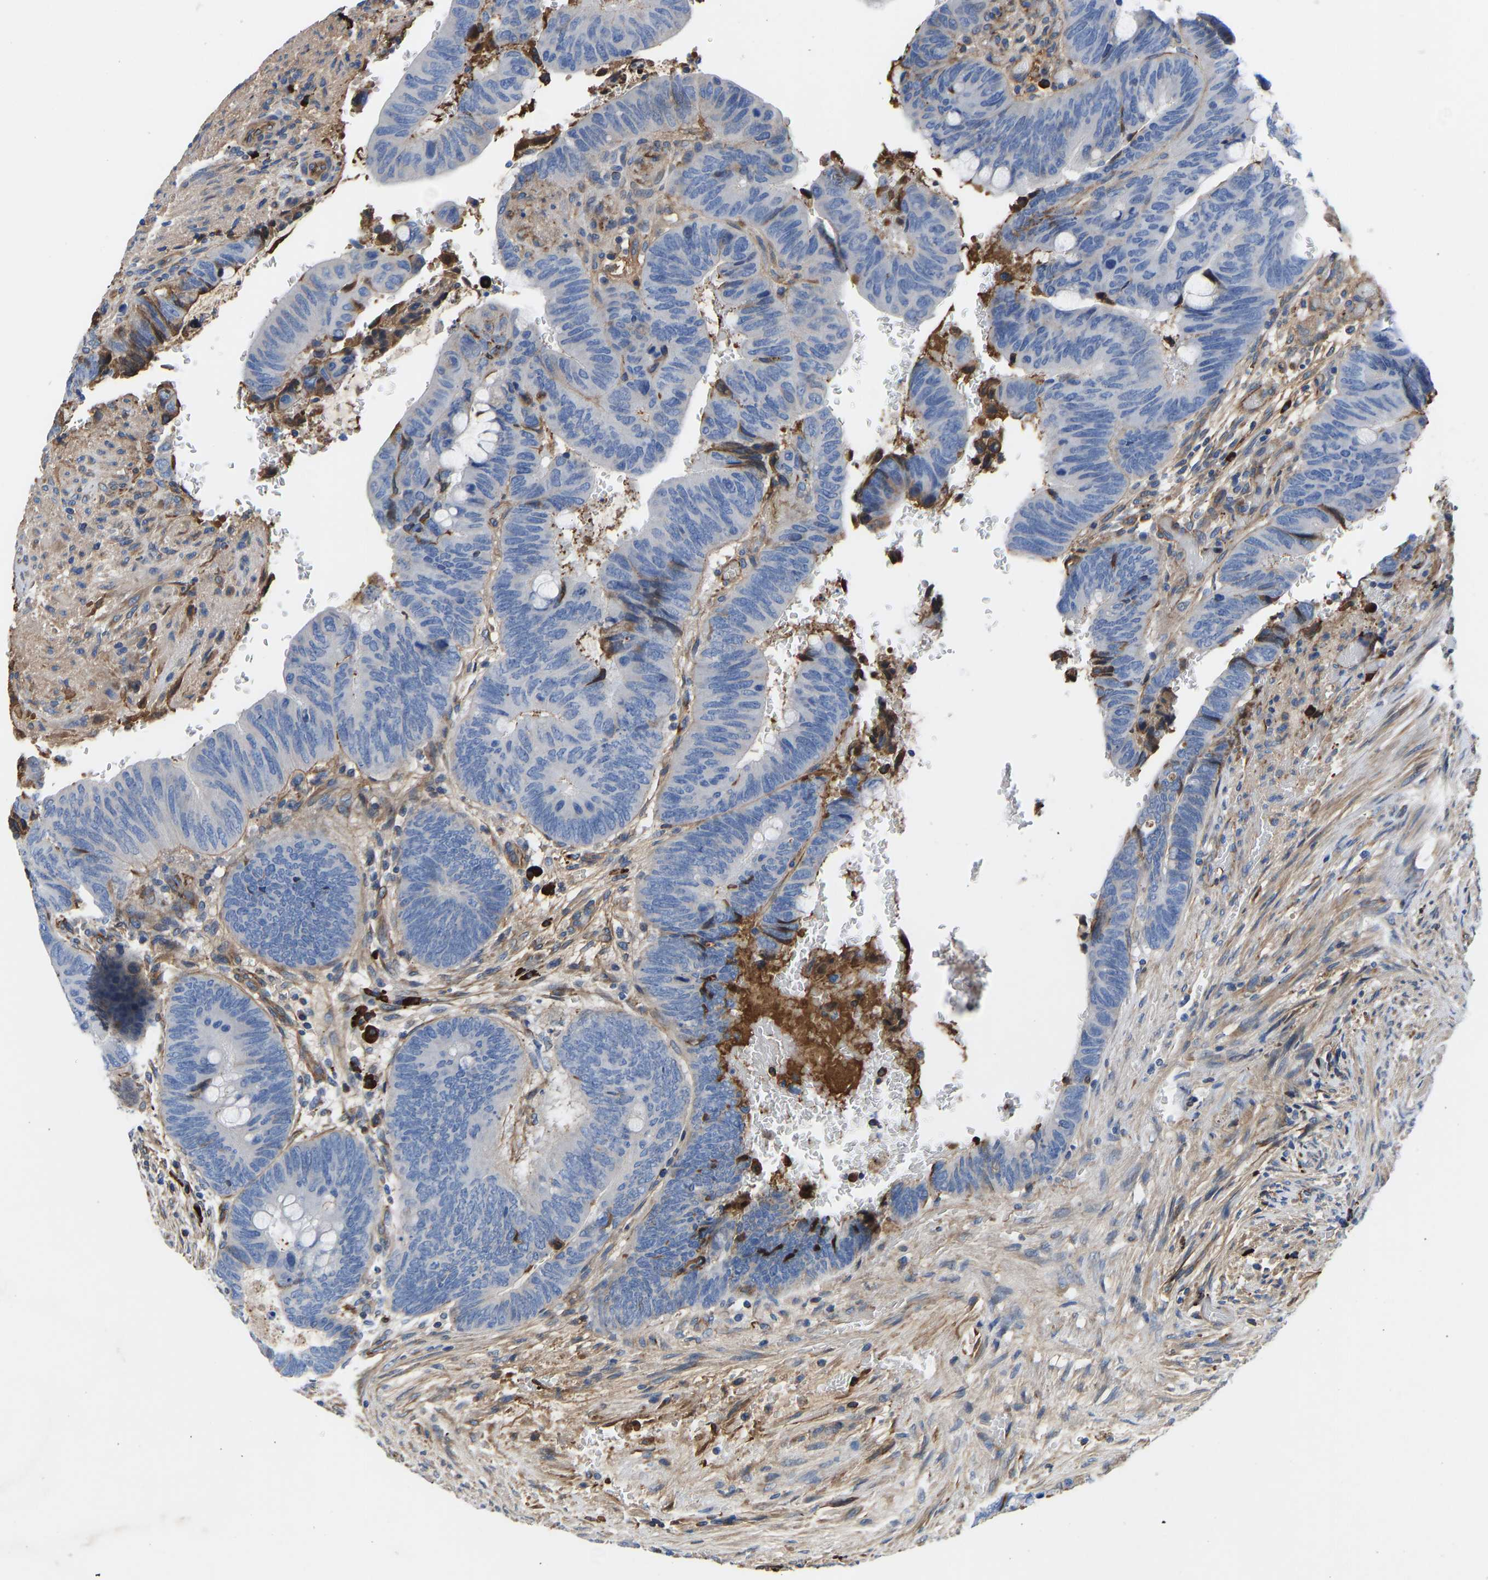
{"staining": {"intensity": "negative", "quantity": "none", "location": "none"}, "tissue": "colorectal cancer", "cell_type": "Tumor cells", "image_type": "cancer", "snomed": [{"axis": "morphology", "description": "Normal tissue, NOS"}, {"axis": "morphology", "description": "Adenocarcinoma, NOS"}, {"axis": "topography", "description": "Rectum"}], "caption": "A micrograph of colorectal cancer (adenocarcinoma) stained for a protein demonstrates no brown staining in tumor cells. (DAB (3,3'-diaminobenzidine) immunohistochemistry (IHC), high magnification).", "gene": "HSPG2", "patient": {"sex": "male", "age": 92}}